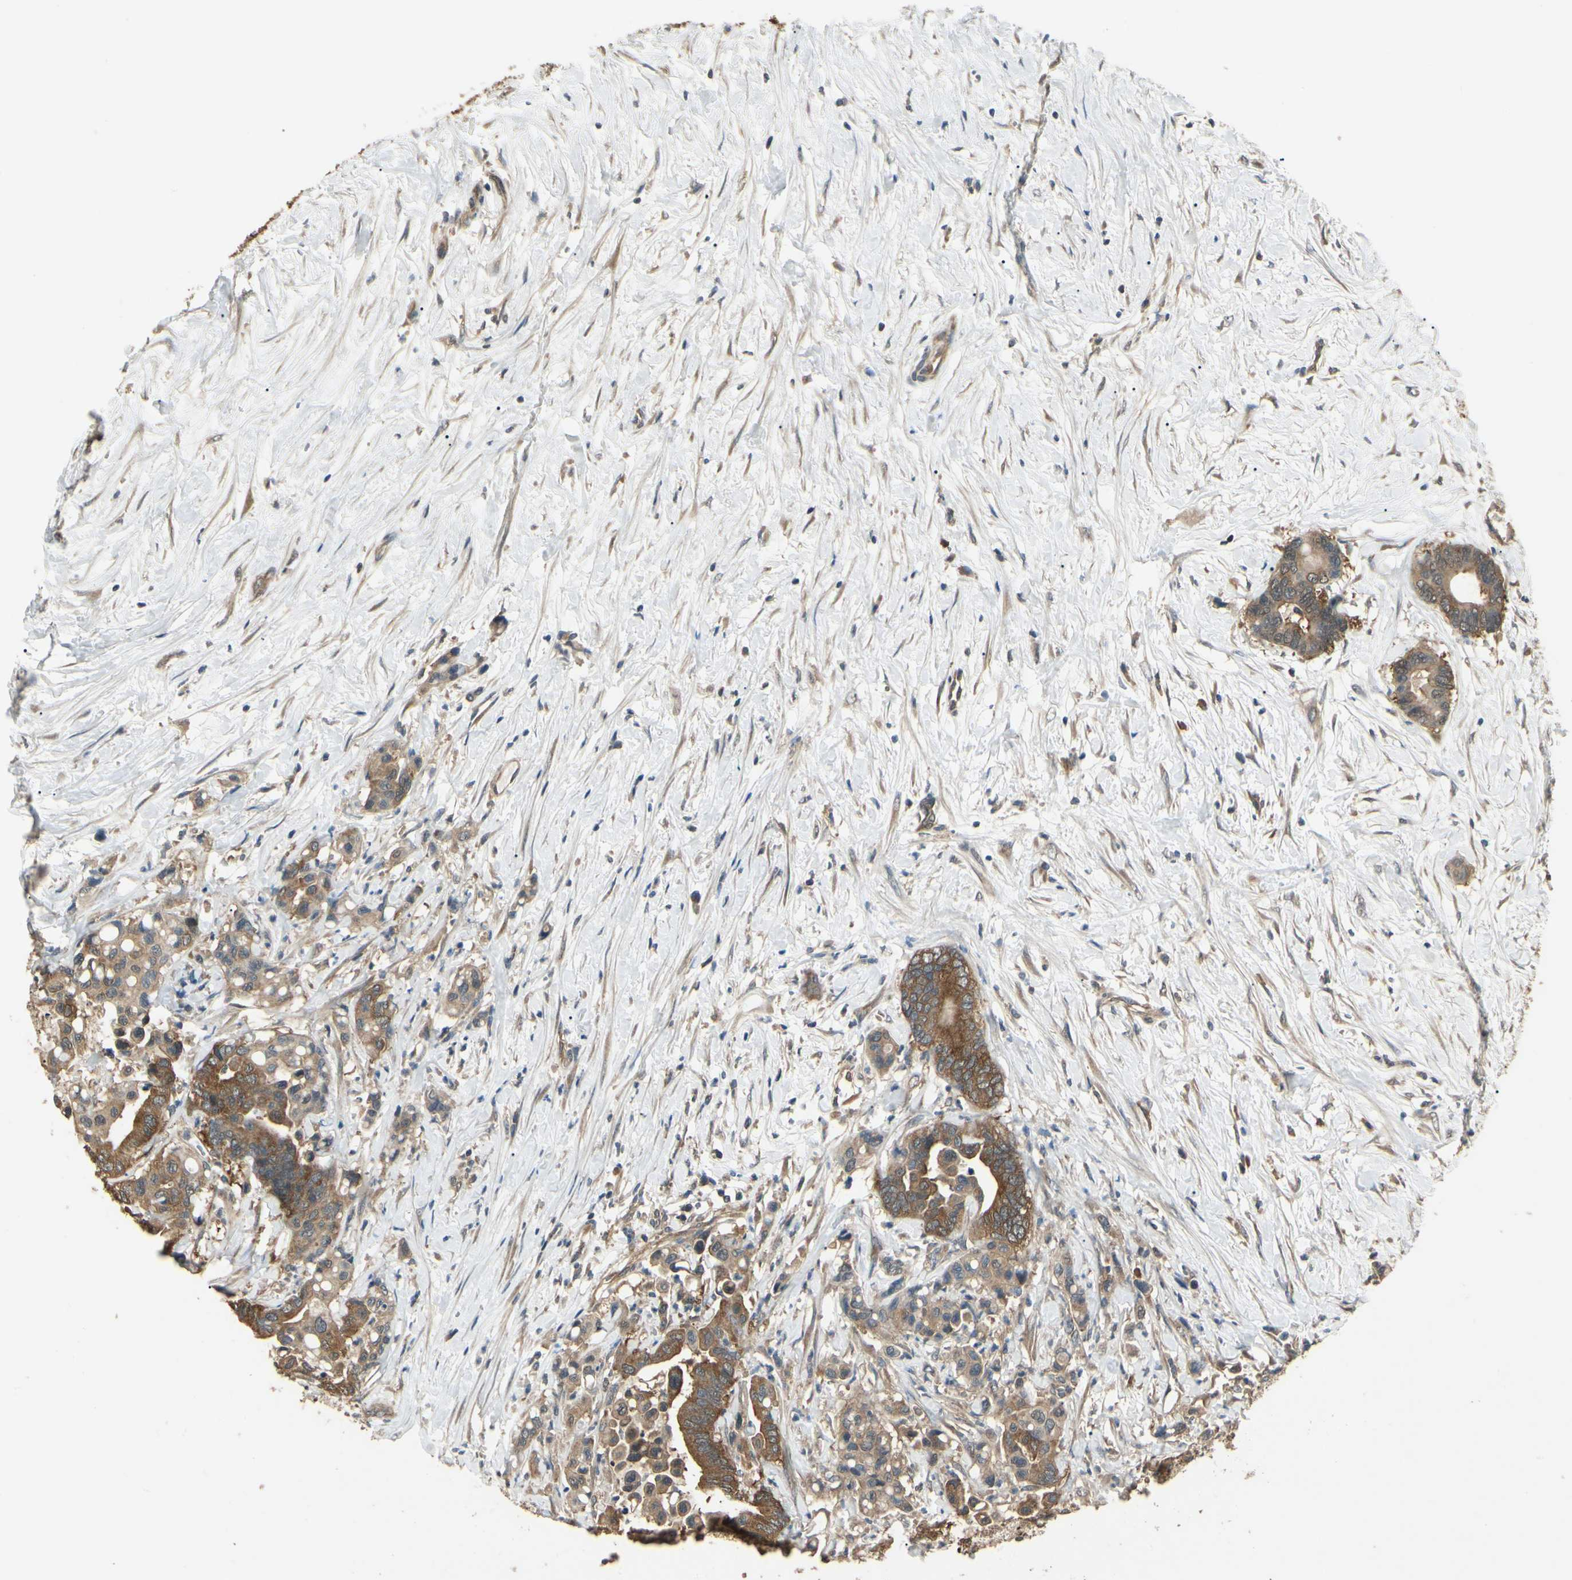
{"staining": {"intensity": "moderate", "quantity": ">75%", "location": "cytoplasmic/membranous"}, "tissue": "colorectal cancer", "cell_type": "Tumor cells", "image_type": "cancer", "snomed": [{"axis": "morphology", "description": "Normal tissue, NOS"}, {"axis": "morphology", "description": "Adenocarcinoma, NOS"}, {"axis": "topography", "description": "Colon"}], "caption": "There is medium levels of moderate cytoplasmic/membranous positivity in tumor cells of colorectal cancer, as demonstrated by immunohistochemical staining (brown color).", "gene": "CCT7", "patient": {"sex": "male", "age": 82}}